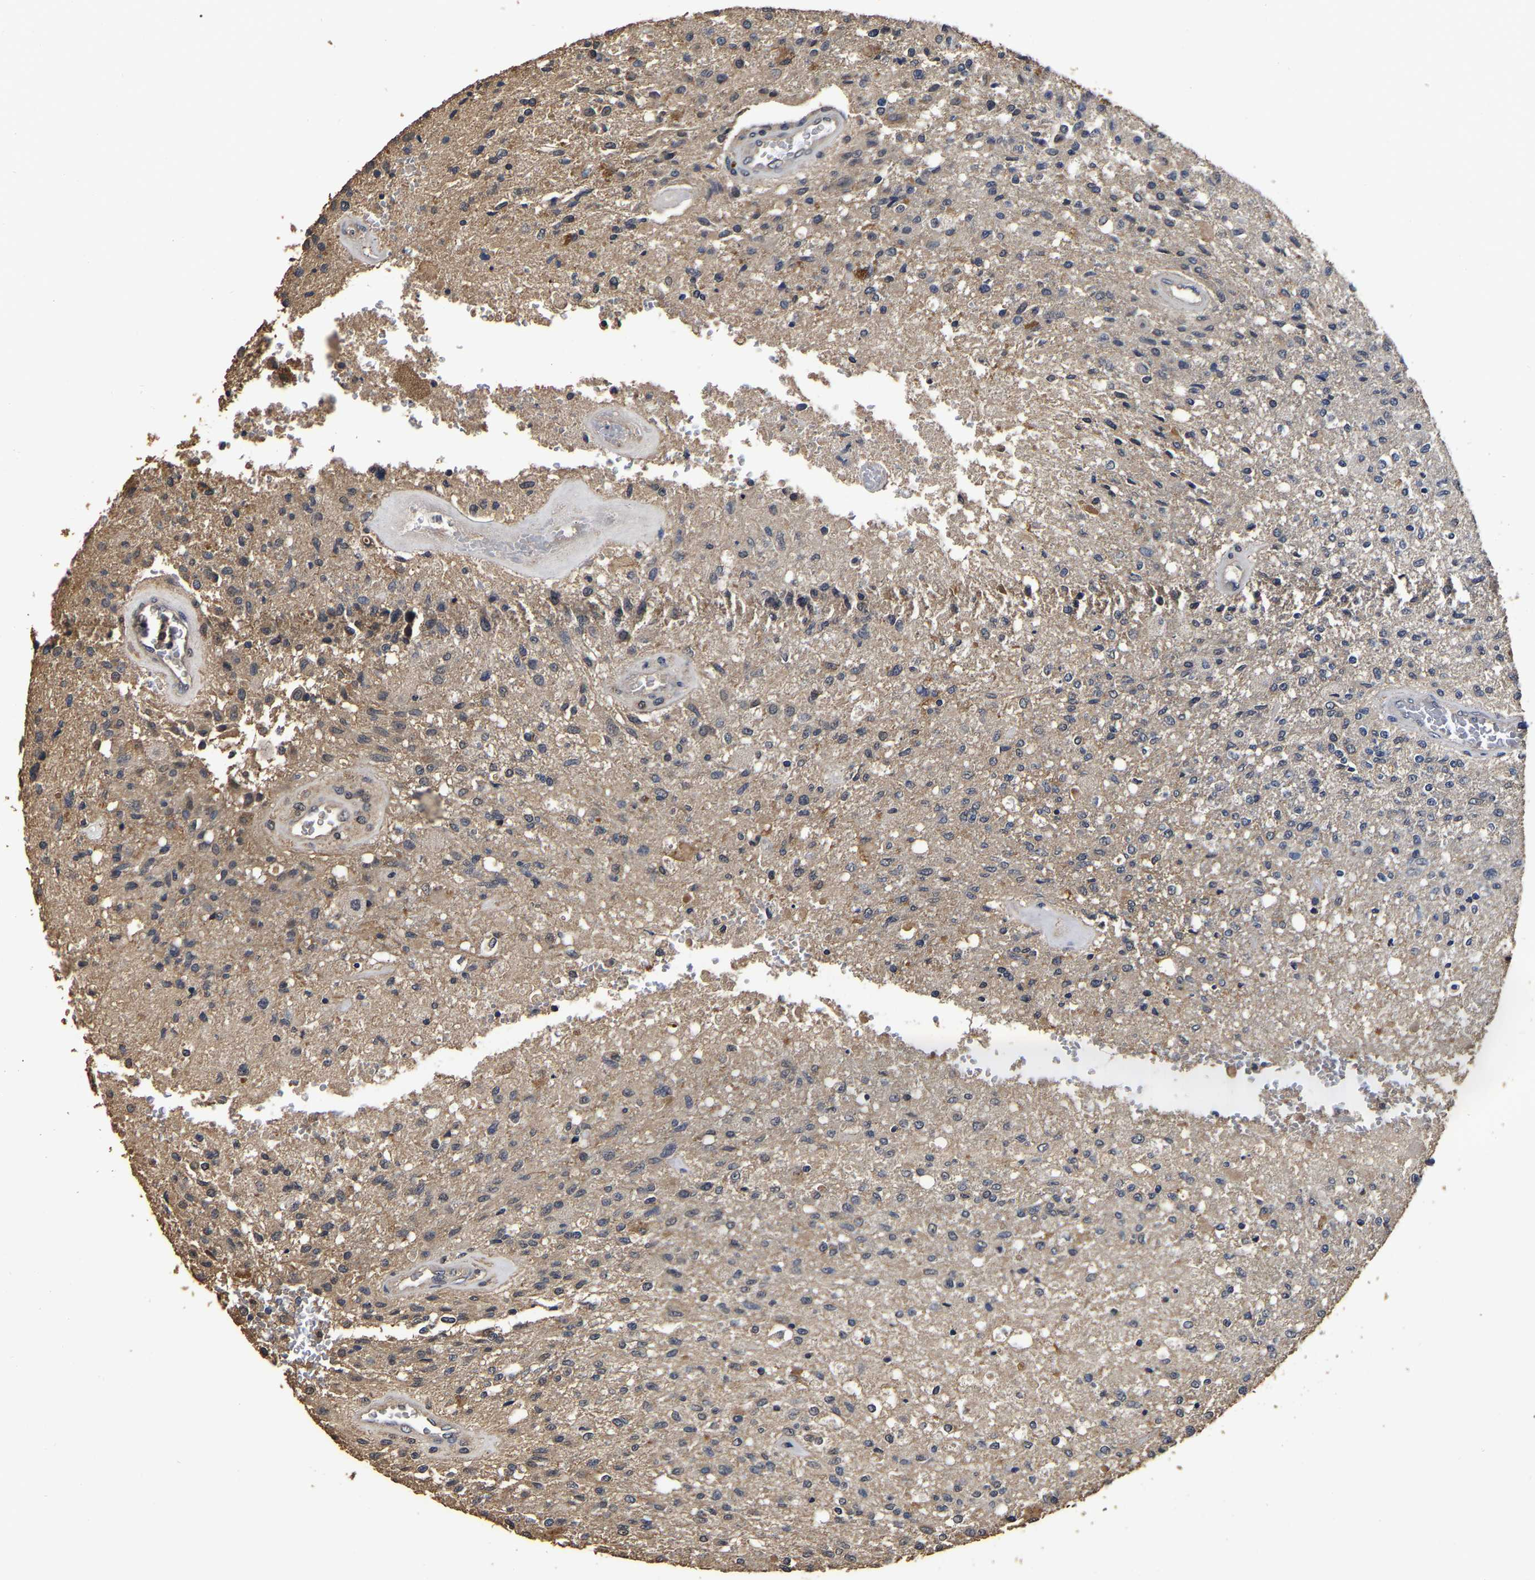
{"staining": {"intensity": "weak", "quantity": ">75%", "location": "cytoplasmic/membranous"}, "tissue": "glioma", "cell_type": "Tumor cells", "image_type": "cancer", "snomed": [{"axis": "morphology", "description": "Normal tissue, NOS"}, {"axis": "morphology", "description": "Glioma, malignant, High grade"}, {"axis": "topography", "description": "Cerebral cortex"}], "caption": "Tumor cells exhibit low levels of weak cytoplasmic/membranous positivity in approximately >75% of cells in human malignant glioma (high-grade). Immunohistochemistry stains the protein in brown and the nuclei are stained blue.", "gene": "STK32C", "patient": {"sex": "male", "age": 77}}